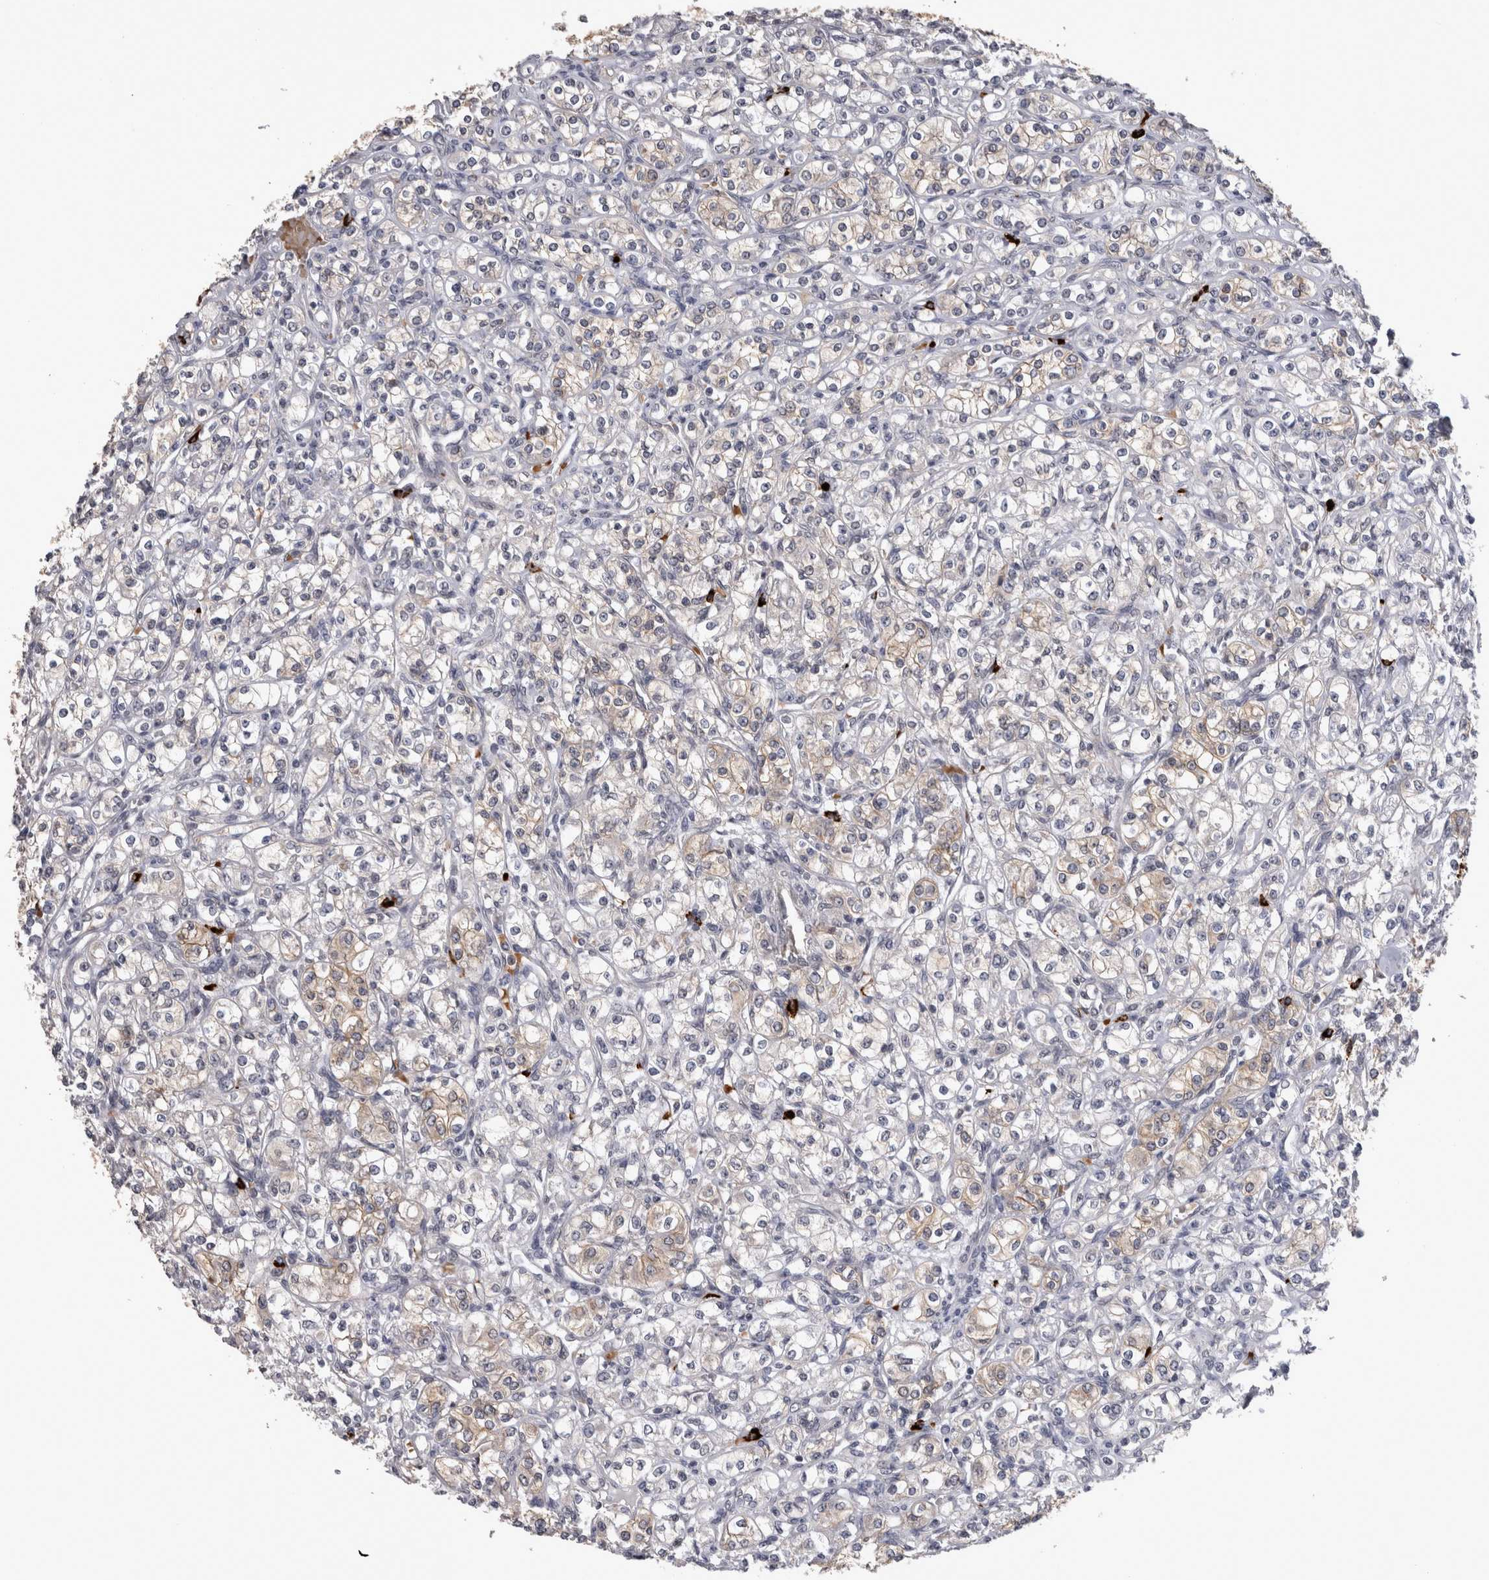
{"staining": {"intensity": "negative", "quantity": "none", "location": "none"}, "tissue": "renal cancer", "cell_type": "Tumor cells", "image_type": "cancer", "snomed": [{"axis": "morphology", "description": "Adenocarcinoma, NOS"}, {"axis": "topography", "description": "Kidney"}], "caption": "DAB immunohistochemical staining of renal cancer (adenocarcinoma) exhibits no significant staining in tumor cells.", "gene": "PEBP4", "patient": {"sex": "male", "age": 77}}